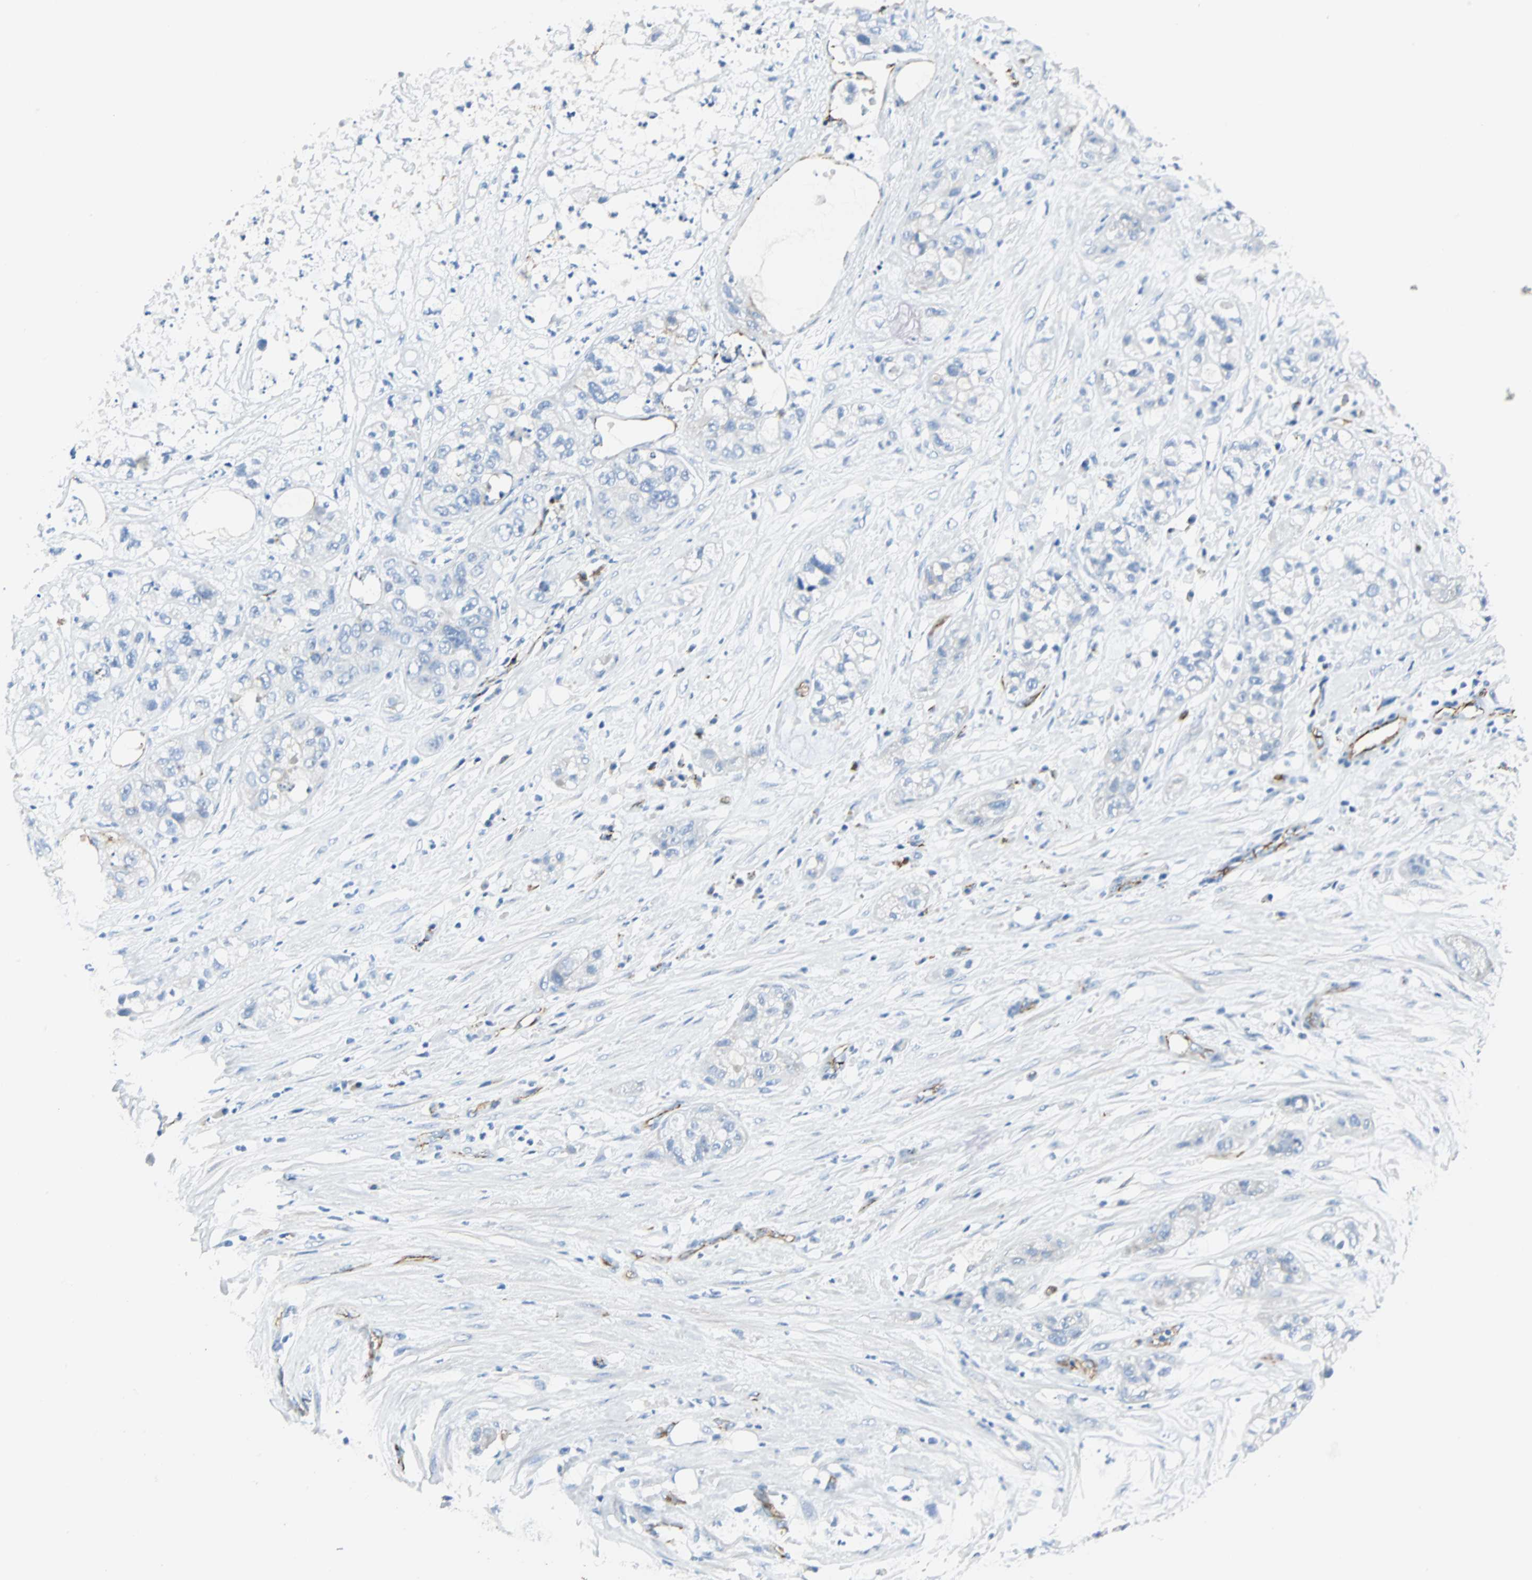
{"staining": {"intensity": "negative", "quantity": "none", "location": "none"}, "tissue": "pancreatic cancer", "cell_type": "Tumor cells", "image_type": "cancer", "snomed": [{"axis": "morphology", "description": "Adenocarcinoma, NOS"}, {"axis": "topography", "description": "Pancreas"}], "caption": "IHC micrograph of neoplastic tissue: human adenocarcinoma (pancreatic) stained with DAB demonstrates no significant protein staining in tumor cells. The staining is performed using DAB (3,3'-diaminobenzidine) brown chromogen with nuclei counter-stained in using hematoxylin.", "gene": "VPS9D1", "patient": {"sex": "female", "age": 78}}